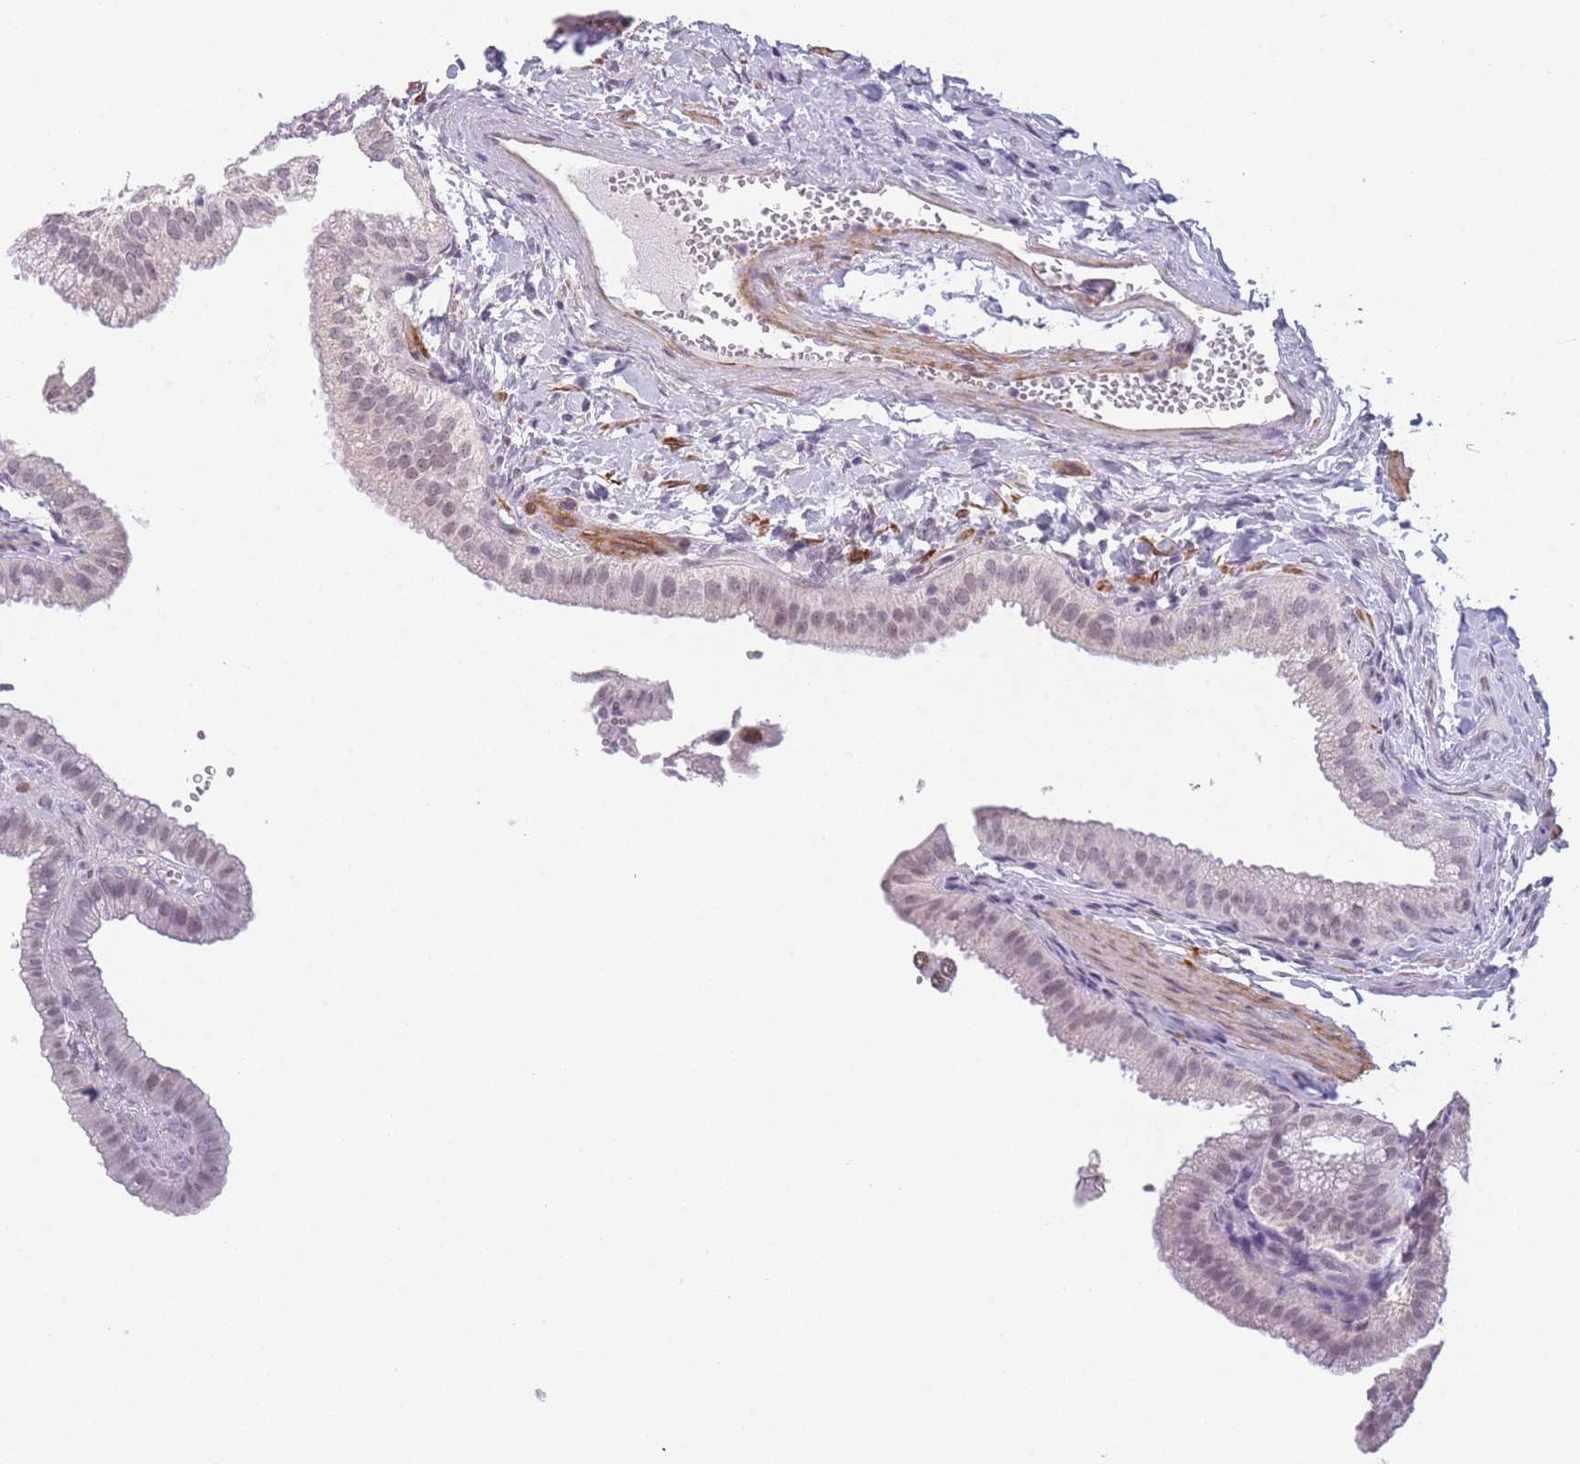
{"staining": {"intensity": "weak", "quantity": "25%-75%", "location": "nuclear"}, "tissue": "gallbladder", "cell_type": "Glandular cells", "image_type": "normal", "snomed": [{"axis": "morphology", "description": "Normal tissue, NOS"}, {"axis": "topography", "description": "Gallbladder"}], "caption": "The histopathology image demonstrates immunohistochemical staining of unremarkable gallbladder. There is weak nuclear positivity is identified in about 25%-75% of glandular cells.", "gene": "SIN3B", "patient": {"sex": "female", "age": 61}}